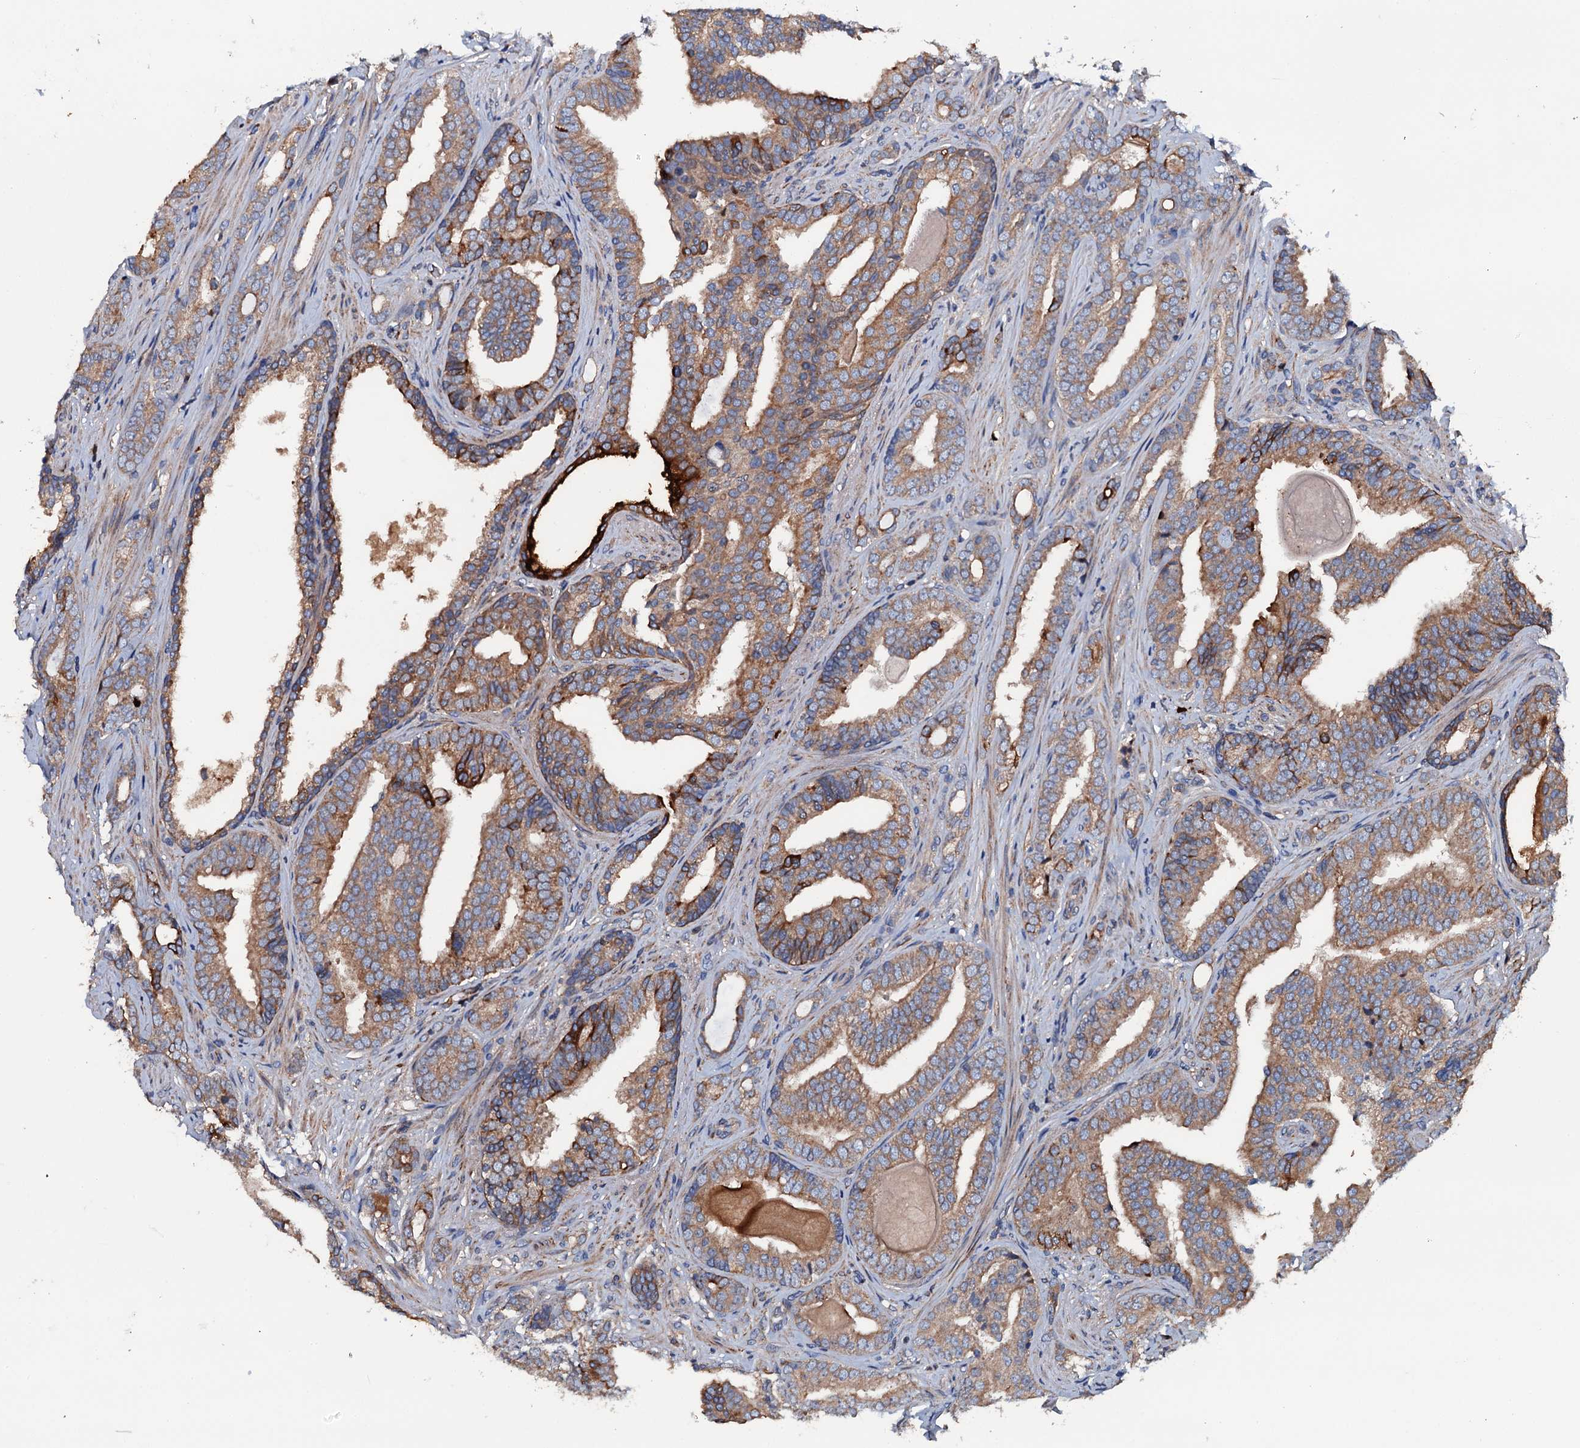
{"staining": {"intensity": "moderate", "quantity": ">75%", "location": "cytoplasmic/membranous"}, "tissue": "prostate cancer", "cell_type": "Tumor cells", "image_type": "cancer", "snomed": [{"axis": "morphology", "description": "Adenocarcinoma, High grade"}, {"axis": "topography", "description": "Prostate"}], "caption": "Immunohistochemistry (IHC) (DAB (3,3'-diaminobenzidine)) staining of prostate cancer (high-grade adenocarcinoma) reveals moderate cytoplasmic/membranous protein expression in approximately >75% of tumor cells.", "gene": "NEK1", "patient": {"sex": "male", "age": 63}}